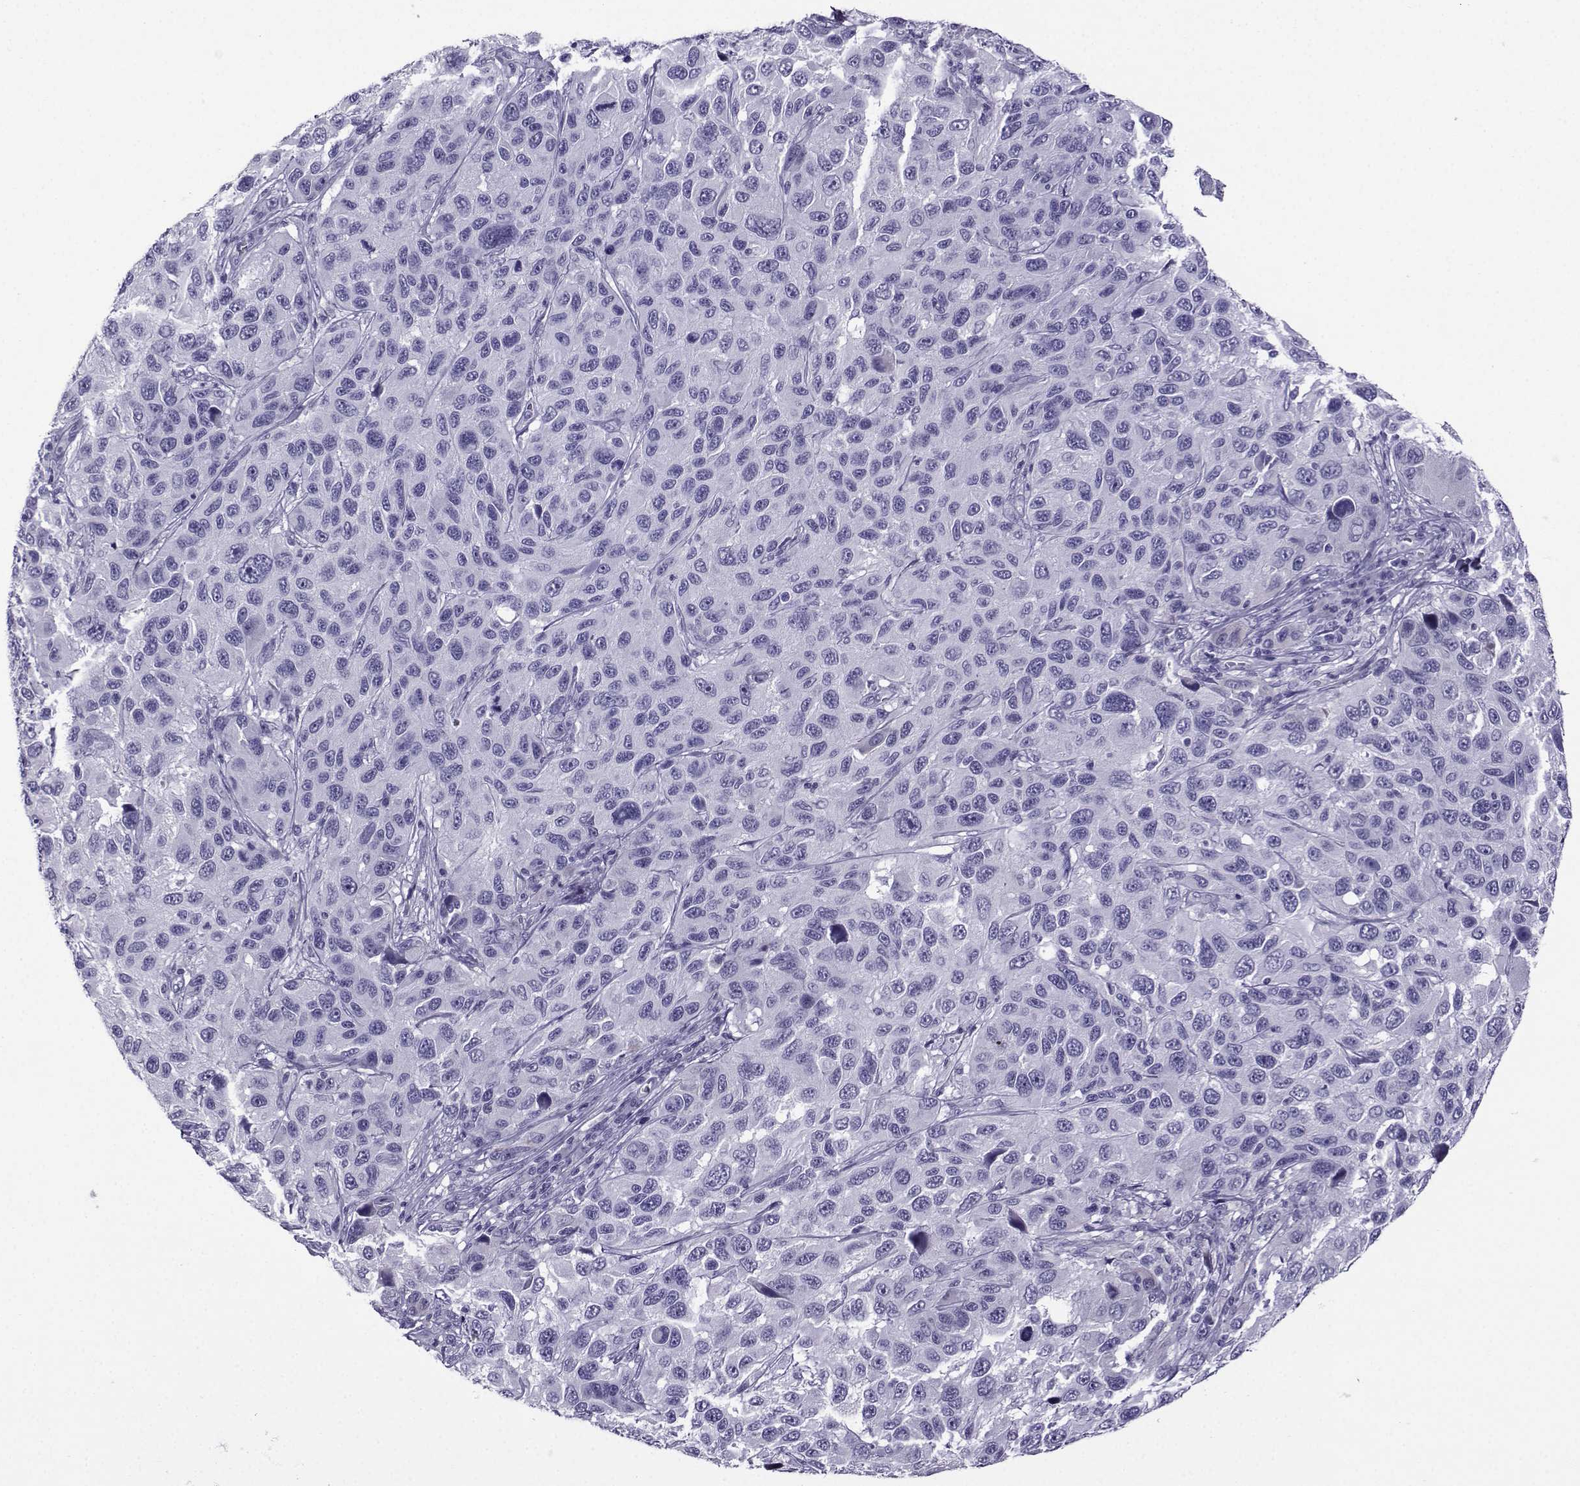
{"staining": {"intensity": "negative", "quantity": "none", "location": "none"}, "tissue": "melanoma", "cell_type": "Tumor cells", "image_type": "cancer", "snomed": [{"axis": "morphology", "description": "Malignant melanoma, NOS"}, {"axis": "topography", "description": "Skin"}], "caption": "IHC of malignant melanoma reveals no positivity in tumor cells.", "gene": "CRYBB1", "patient": {"sex": "male", "age": 53}}